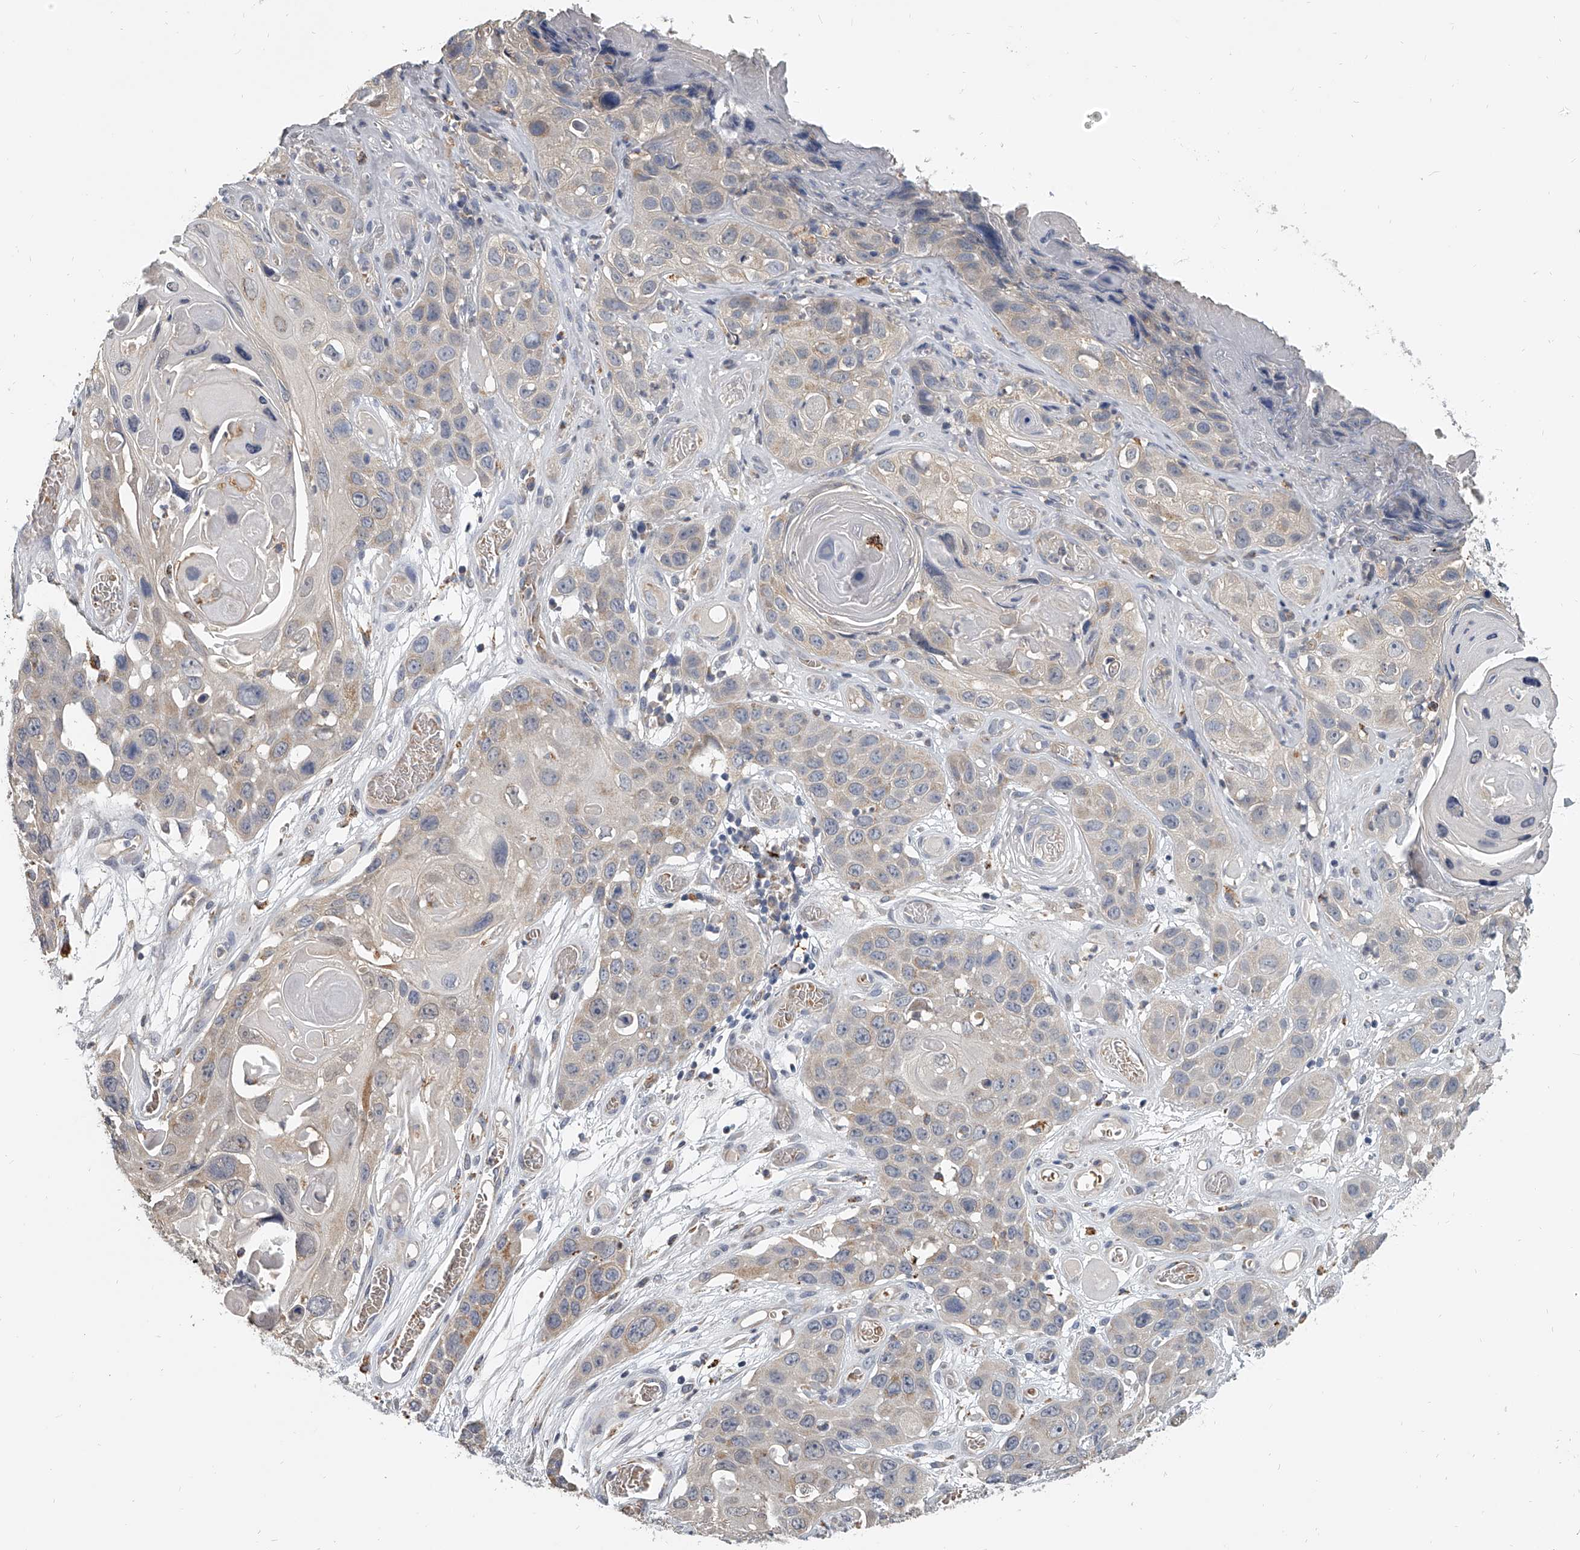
{"staining": {"intensity": "negative", "quantity": "none", "location": "none"}, "tissue": "skin cancer", "cell_type": "Tumor cells", "image_type": "cancer", "snomed": [{"axis": "morphology", "description": "Squamous cell carcinoma, NOS"}, {"axis": "topography", "description": "Skin"}], "caption": "Histopathology image shows no significant protein expression in tumor cells of skin squamous cell carcinoma. (Brightfield microscopy of DAB (3,3'-diaminobenzidine) IHC at high magnification).", "gene": "KLHL7", "patient": {"sex": "male", "age": 55}}